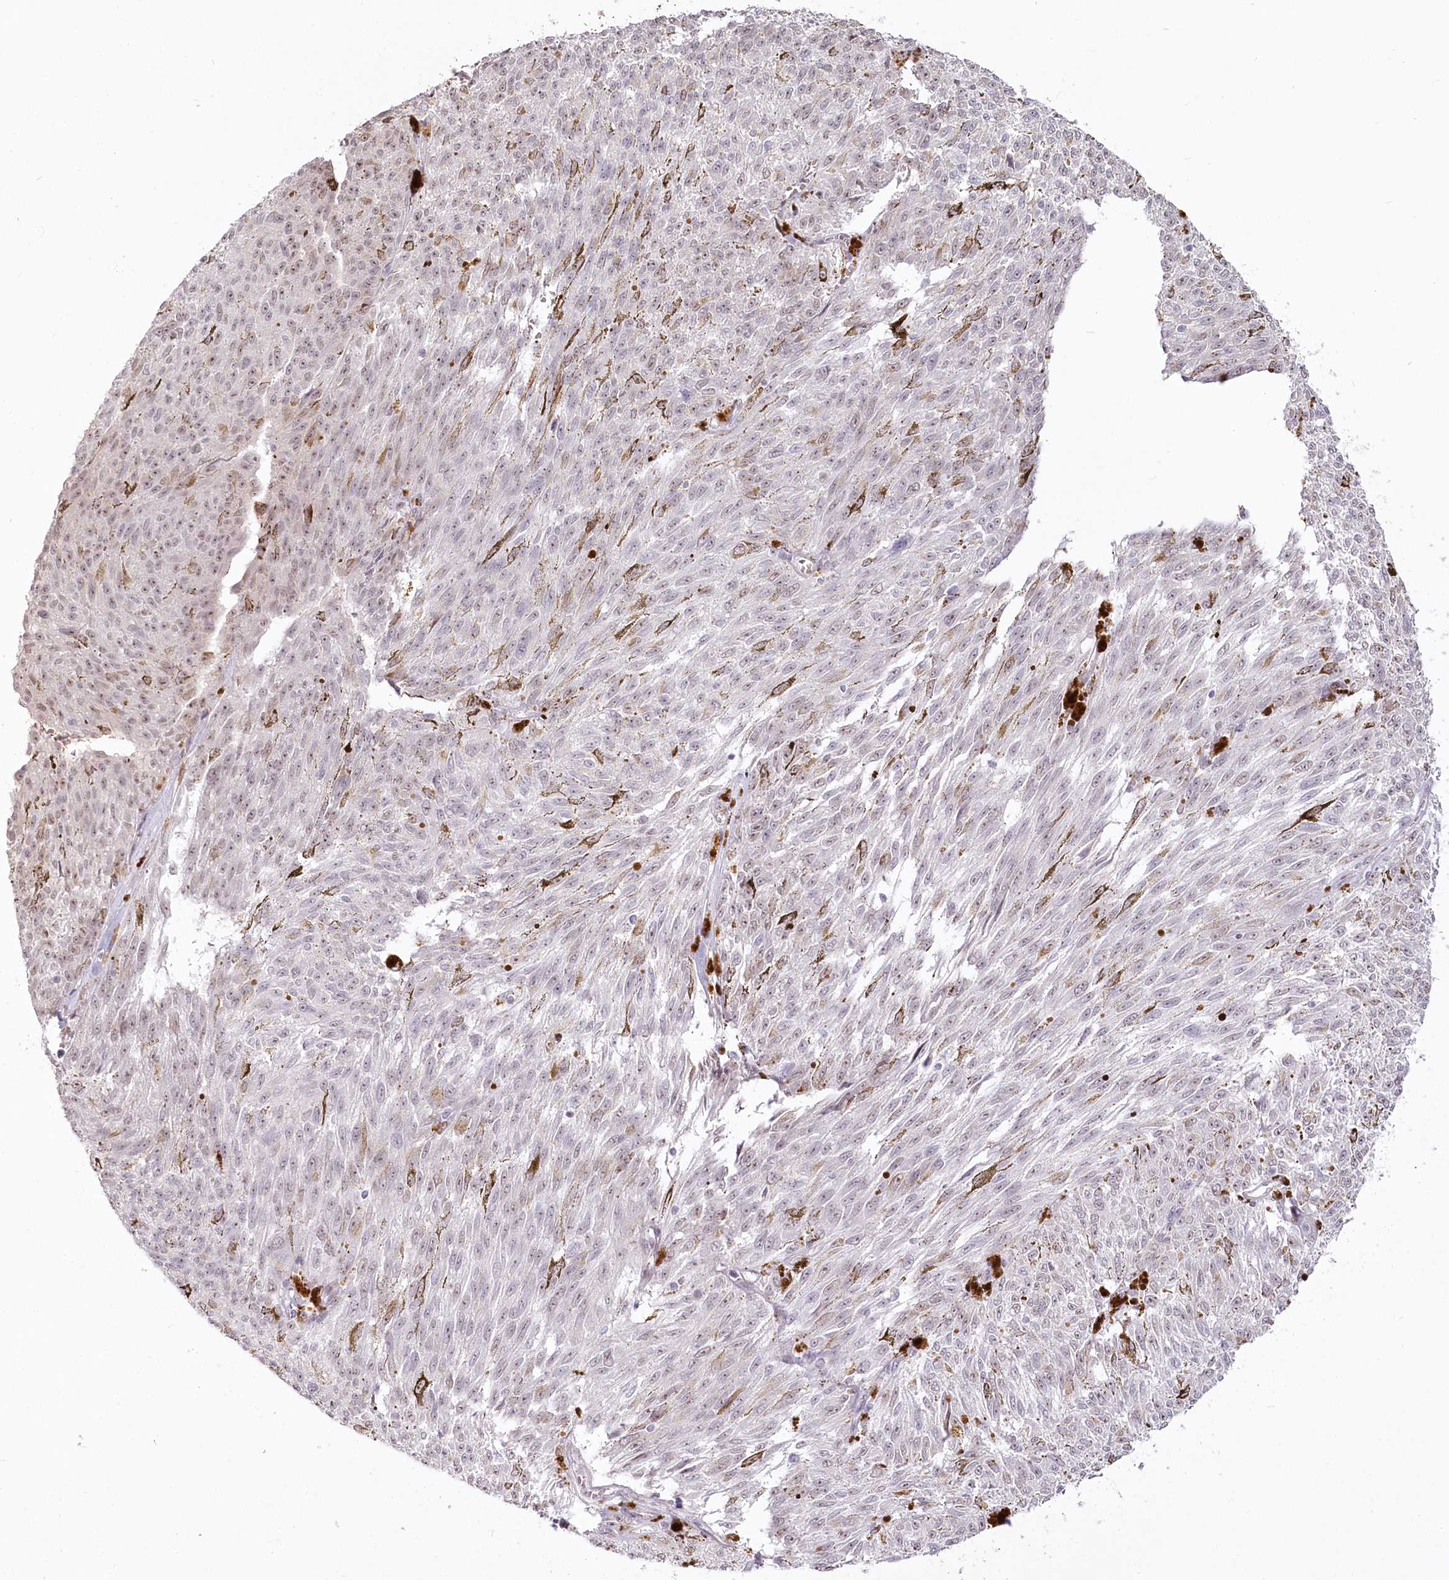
{"staining": {"intensity": "weak", "quantity": "<25%", "location": "nuclear"}, "tissue": "melanoma", "cell_type": "Tumor cells", "image_type": "cancer", "snomed": [{"axis": "morphology", "description": "Malignant melanoma, NOS"}, {"axis": "topography", "description": "Skin"}], "caption": "IHC of malignant melanoma displays no expression in tumor cells. The staining is performed using DAB brown chromogen with nuclei counter-stained in using hematoxylin.", "gene": "EXOSC7", "patient": {"sex": "female", "age": 72}}